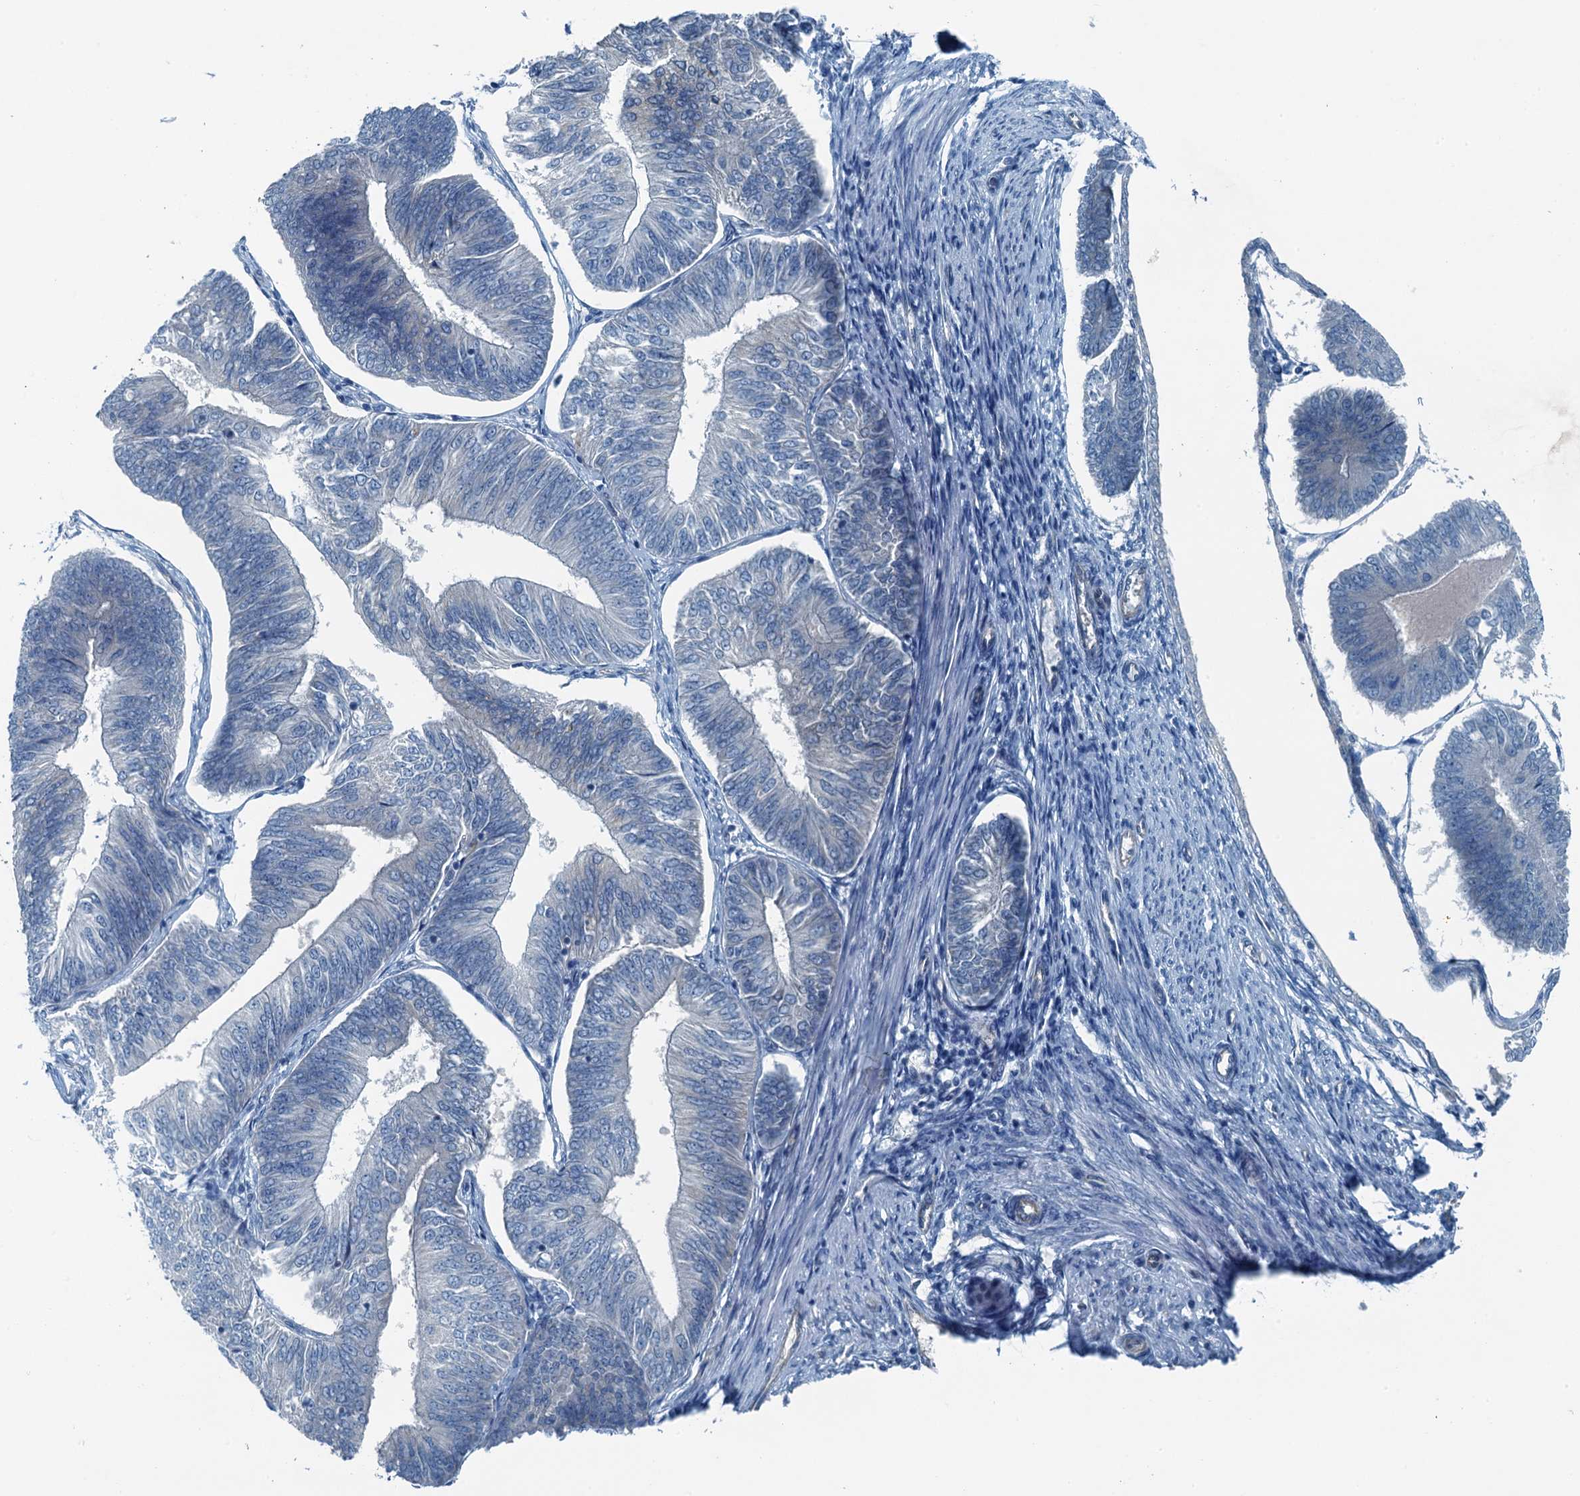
{"staining": {"intensity": "negative", "quantity": "none", "location": "none"}, "tissue": "endometrial cancer", "cell_type": "Tumor cells", "image_type": "cancer", "snomed": [{"axis": "morphology", "description": "Adenocarcinoma, NOS"}, {"axis": "topography", "description": "Endometrium"}], "caption": "An immunohistochemistry micrograph of endometrial cancer is shown. There is no staining in tumor cells of endometrial cancer.", "gene": "GFOD2", "patient": {"sex": "female", "age": 58}}